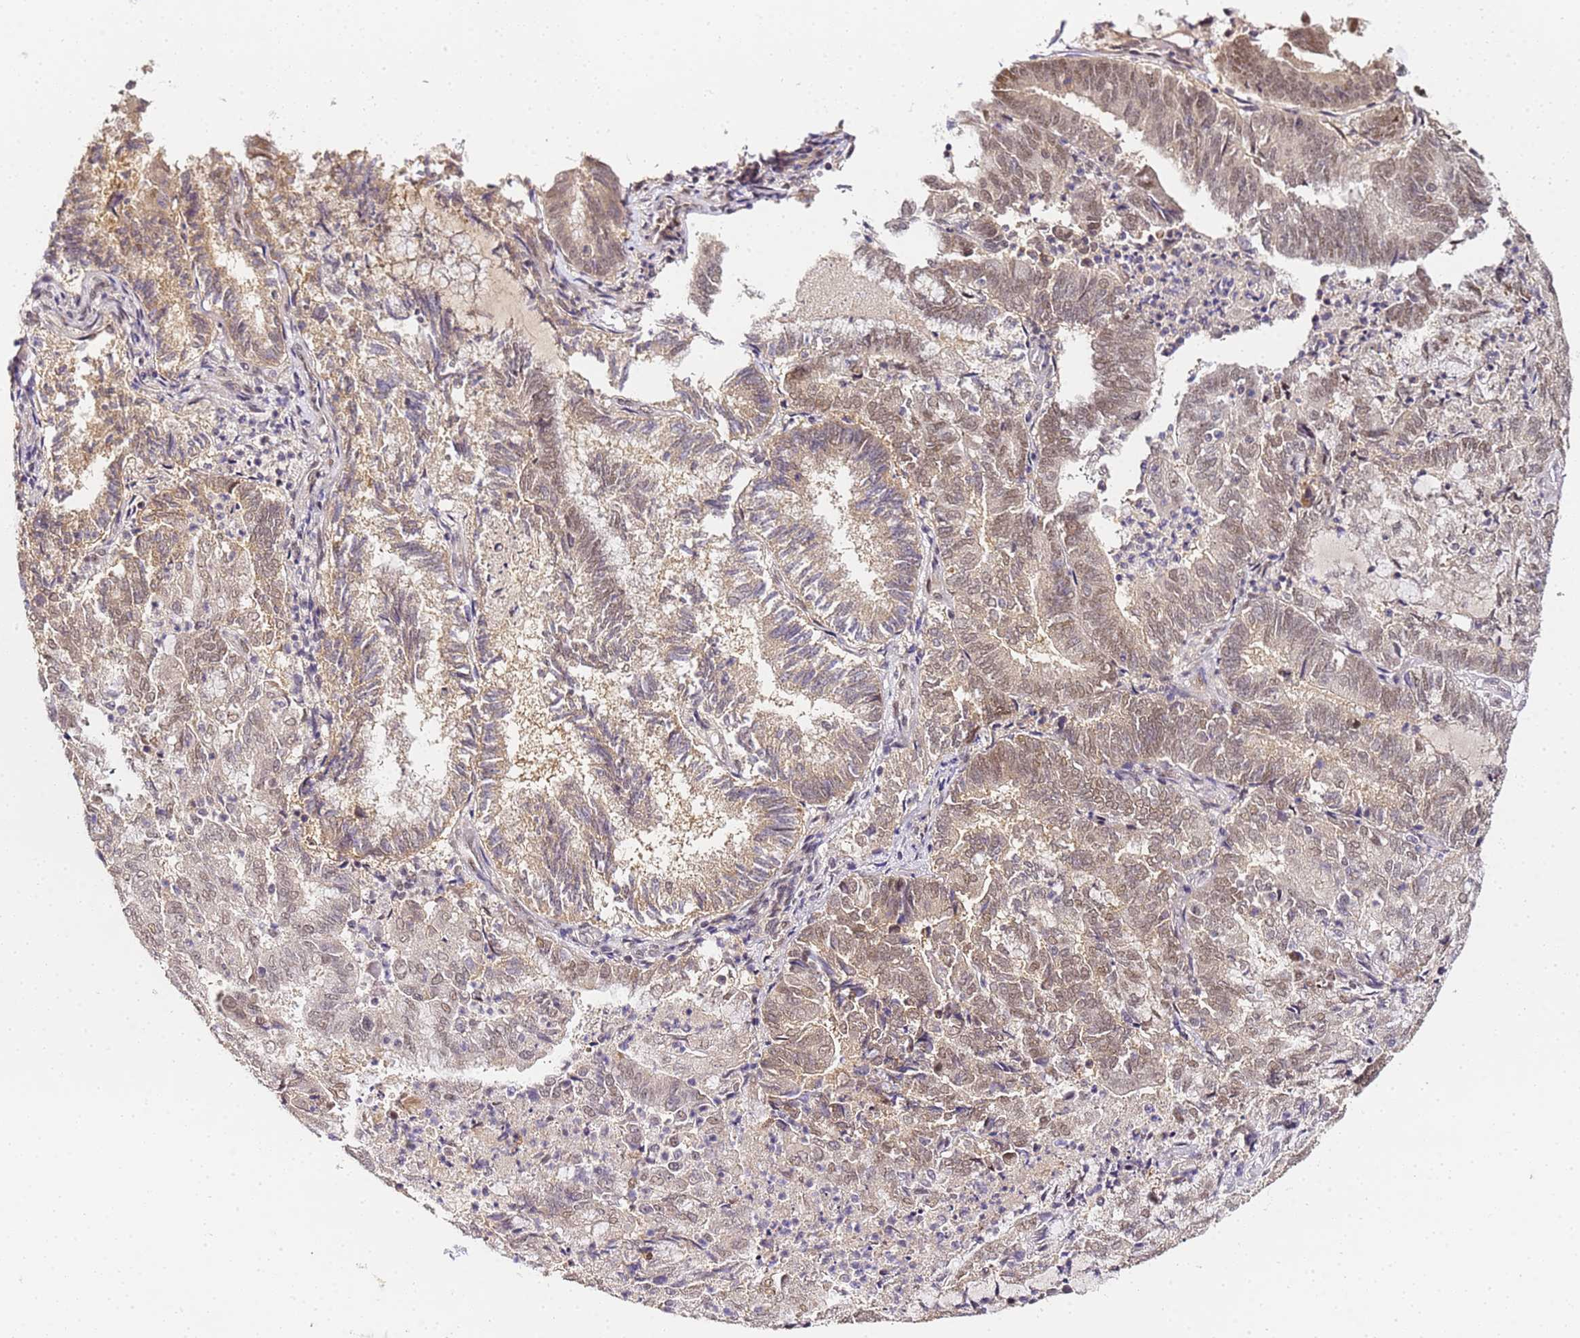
{"staining": {"intensity": "weak", "quantity": "25%-75%", "location": "cytoplasmic/membranous,nuclear"}, "tissue": "endometrial cancer", "cell_type": "Tumor cells", "image_type": "cancer", "snomed": [{"axis": "morphology", "description": "Adenocarcinoma, NOS"}, {"axis": "topography", "description": "Endometrium"}], "caption": "The immunohistochemical stain shows weak cytoplasmic/membranous and nuclear expression in tumor cells of endometrial adenocarcinoma tissue. The staining is performed using DAB (3,3'-diaminobenzidine) brown chromogen to label protein expression. The nuclei are counter-stained blue using hematoxylin.", "gene": "LSM3", "patient": {"sex": "female", "age": 80}}